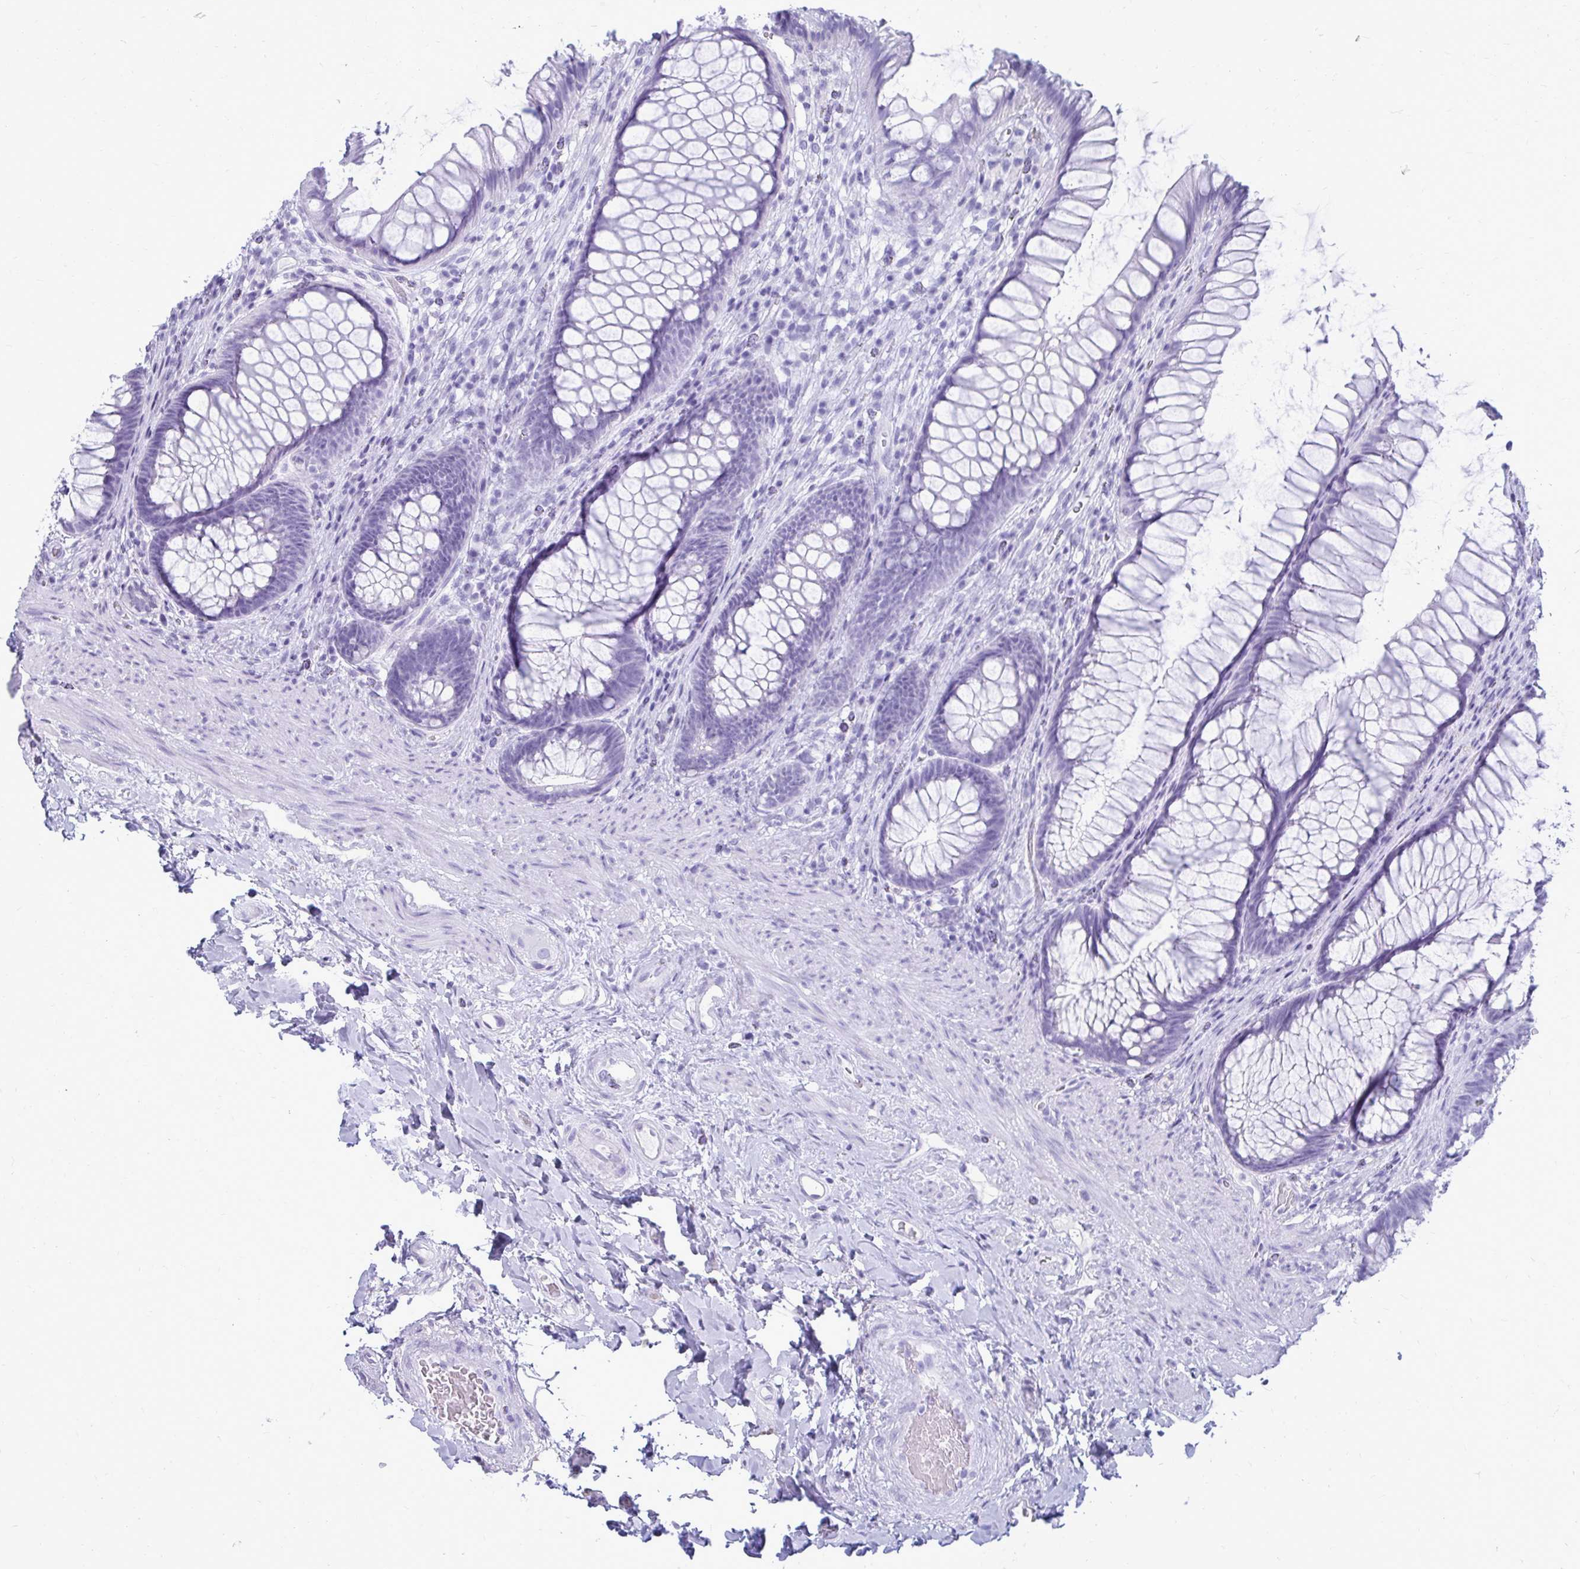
{"staining": {"intensity": "negative", "quantity": "none", "location": "none"}, "tissue": "rectum", "cell_type": "Glandular cells", "image_type": "normal", "snomed": [{"axis": "morphology", "description": "Normal tissue, NOS"}, {"axis": "topography", "description": "Rectum"}], "caption": "DAB (3,3'-diaminobenzidine) immunohistochemical staining of unremarkable rectum exhibits no significant staining in glandular cells.", "gene": "OR10R2", "patient": {"sex": "male", "age": 53}}